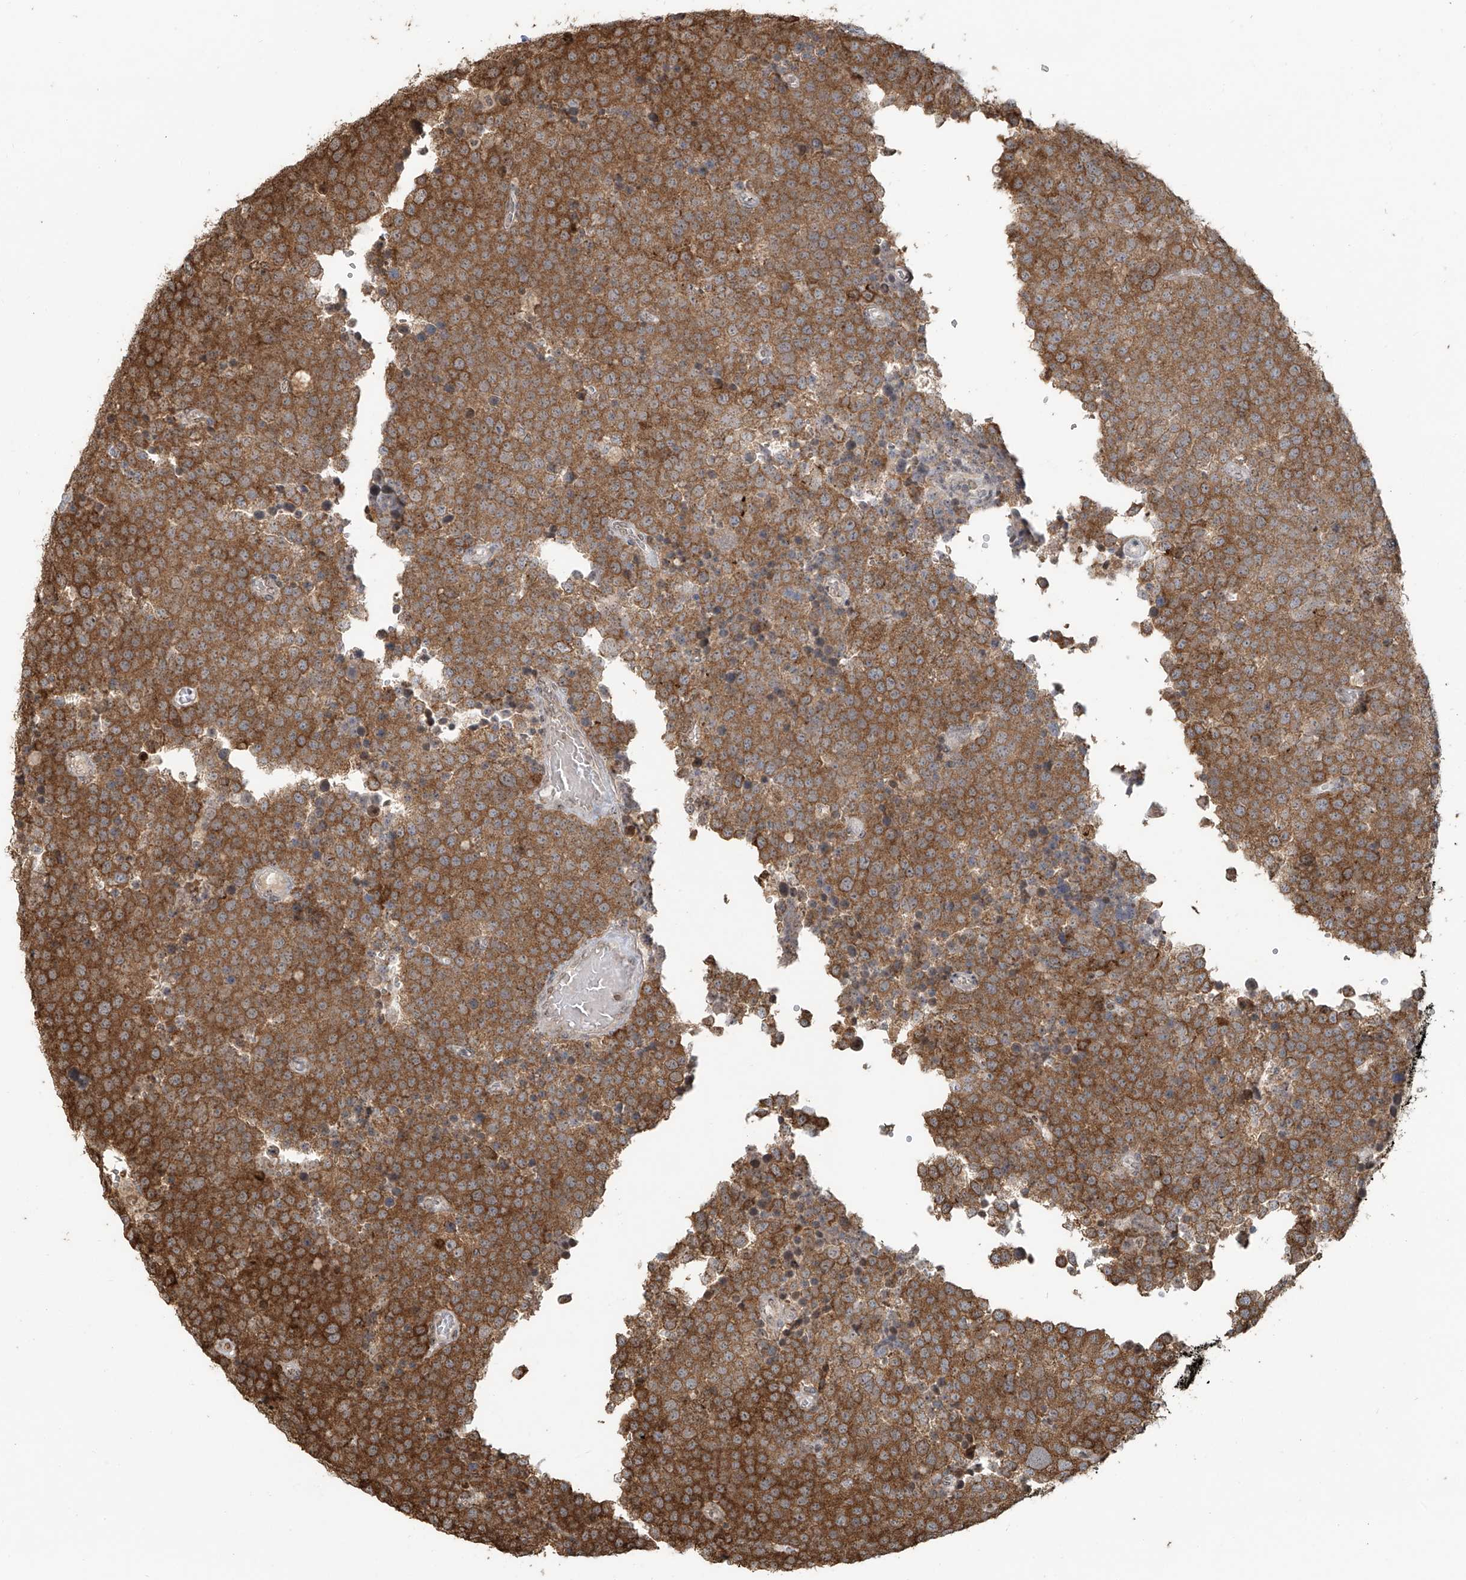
{"staining": {"intensity": "moderate", "quantity": ">75%", "location": "cytoplasmic/membranous"}, "tissue": "testis cancer", "cell_type": "Tumor cells", "image_type": "cancer", "snomed": [{"axis": "morphology", "description": "Seminoma, NOS"}, {"axis": "topography", "description": "Testis"}], "caption": "Immunohistochemistry of testis cancer (seminoma) displays medium levels of moderate cytoplasmic/membranous positivity in approximately >75% of tumor cells.", "gene": "VMP1", "patient": {"sex": "male", "age": 71}}